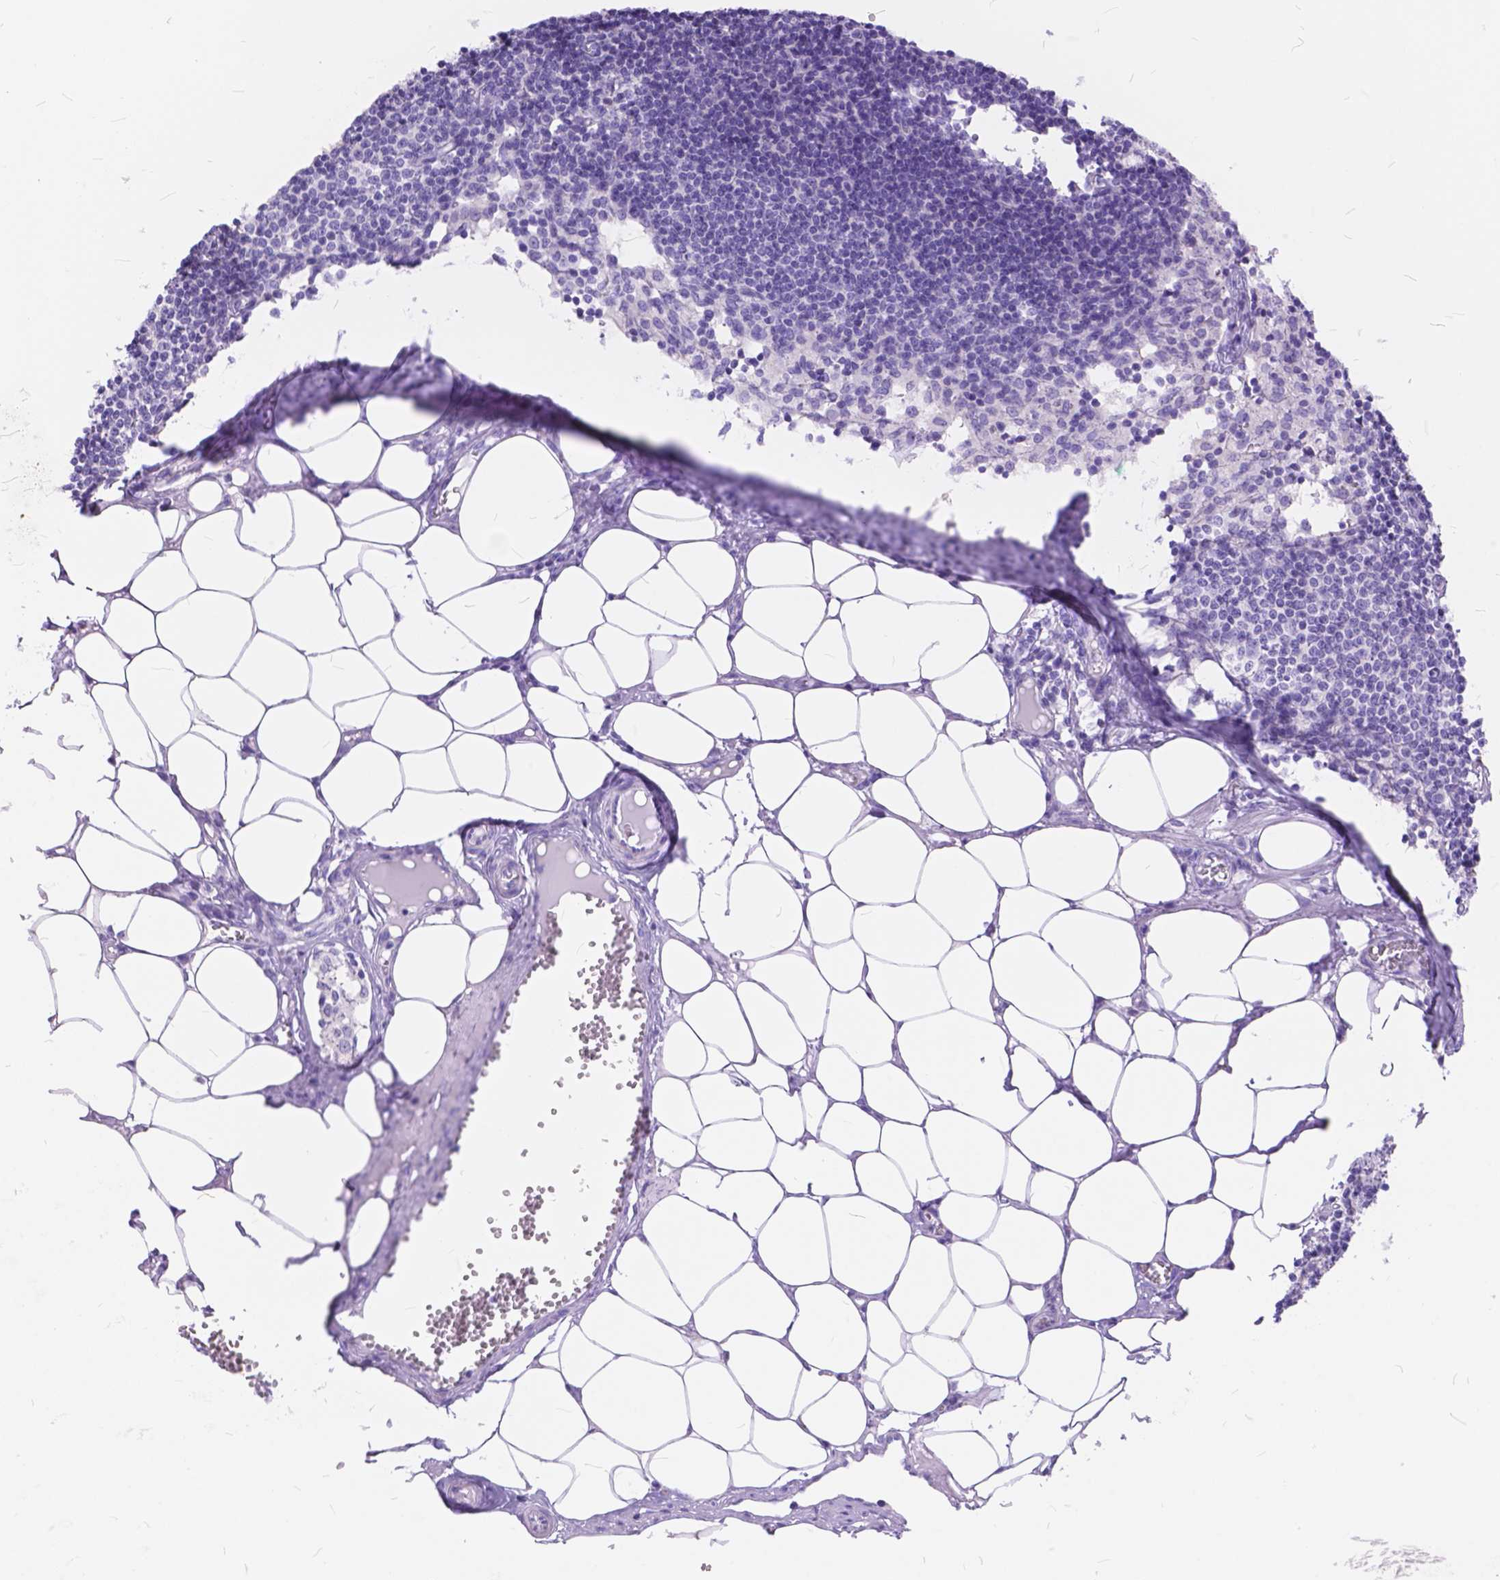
{"staining": {"intensity": "negative", "quantity": "none", "location": "none"}, "tissue": "lymph node", "cell_type": "Germinal center cells", "image_type": "normal", "snomed": [{"axis": "morphology", "description": "Normal tissue, NOS"}, {"axis": "topography", "description": "Lymph node"}], "caption": "DAB (3,3'-diaminobenzidine) immunohistochemical staining of benign human lymph node exhibits no significant expression in germinal center cells. (DAB immunohistochemistry visualized using brightfield microscopy, high magnification).", "gene": "FOXL2", "patient": {"sex": "female", "age": 31}}